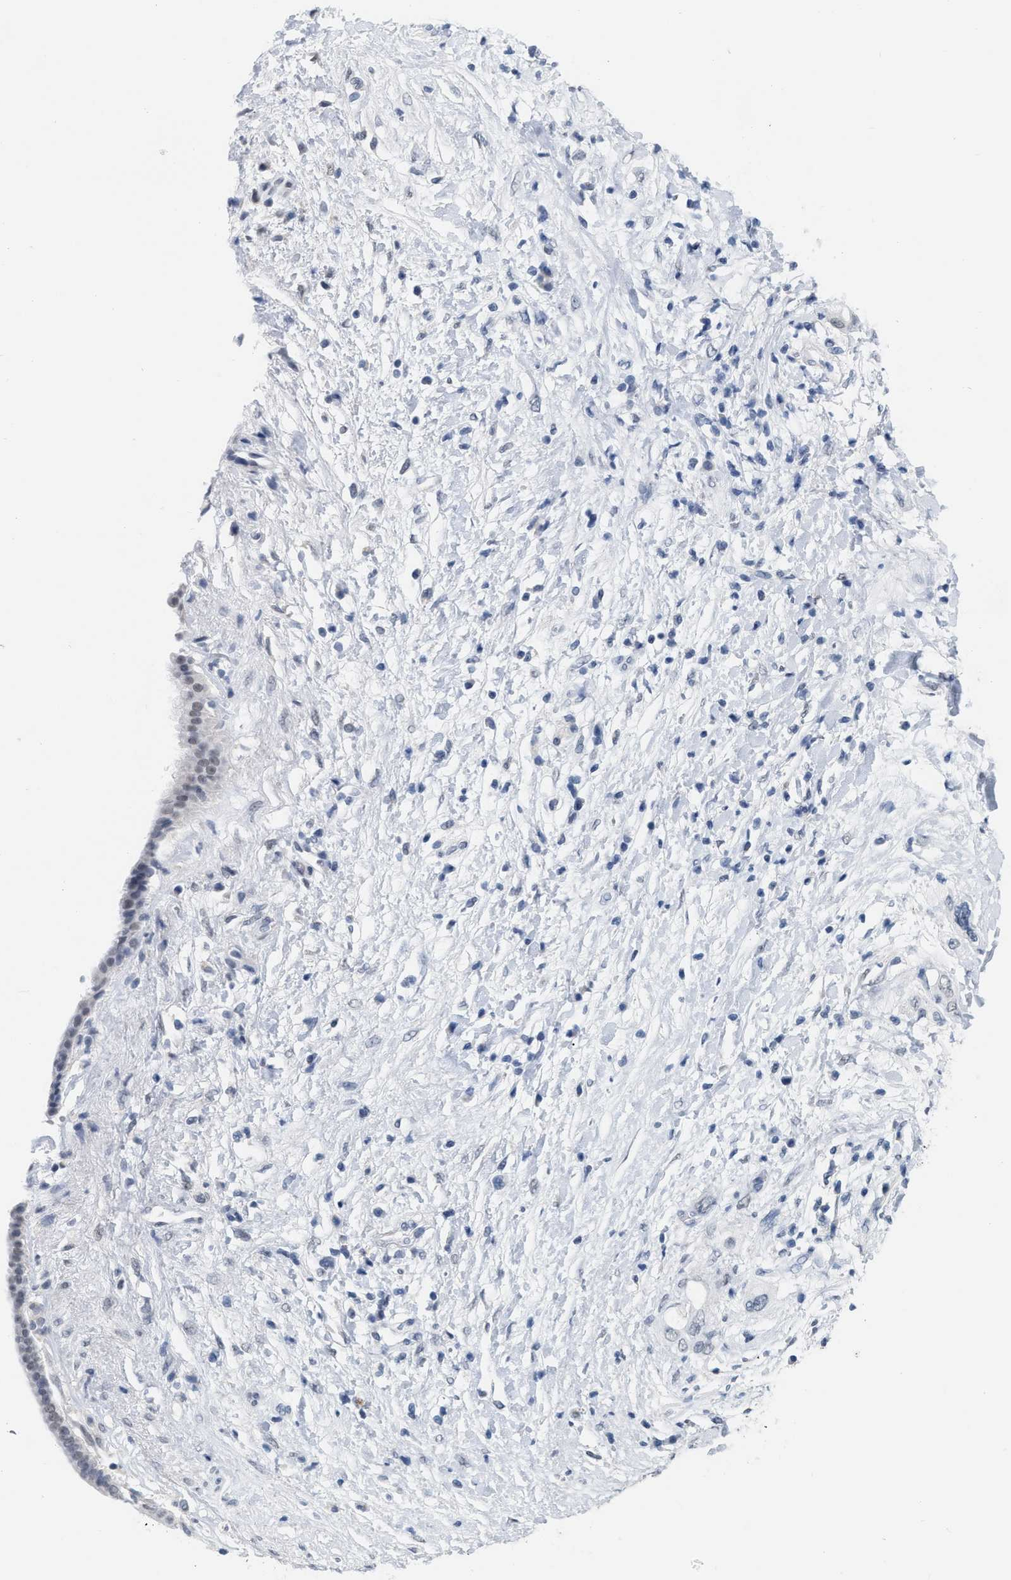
{"staining": {"intensity": "negative", "quantity": "none", "location": "none"}, "tissue": "pancreatic cancer", "cell_type": "Tumor cells", "image_type": "cancer", "snomed": [{"axis": "morphology", "description": "Adenocarcinoma, NOS"}, {"axis": "topography", "description": "Pancreas"}], "caption": "Tumor cells are negative for protein expression in human pancreatic adenocarcinoma.", "gene": "XIRP1", "patient": {"sex": "female", "age": 56}}